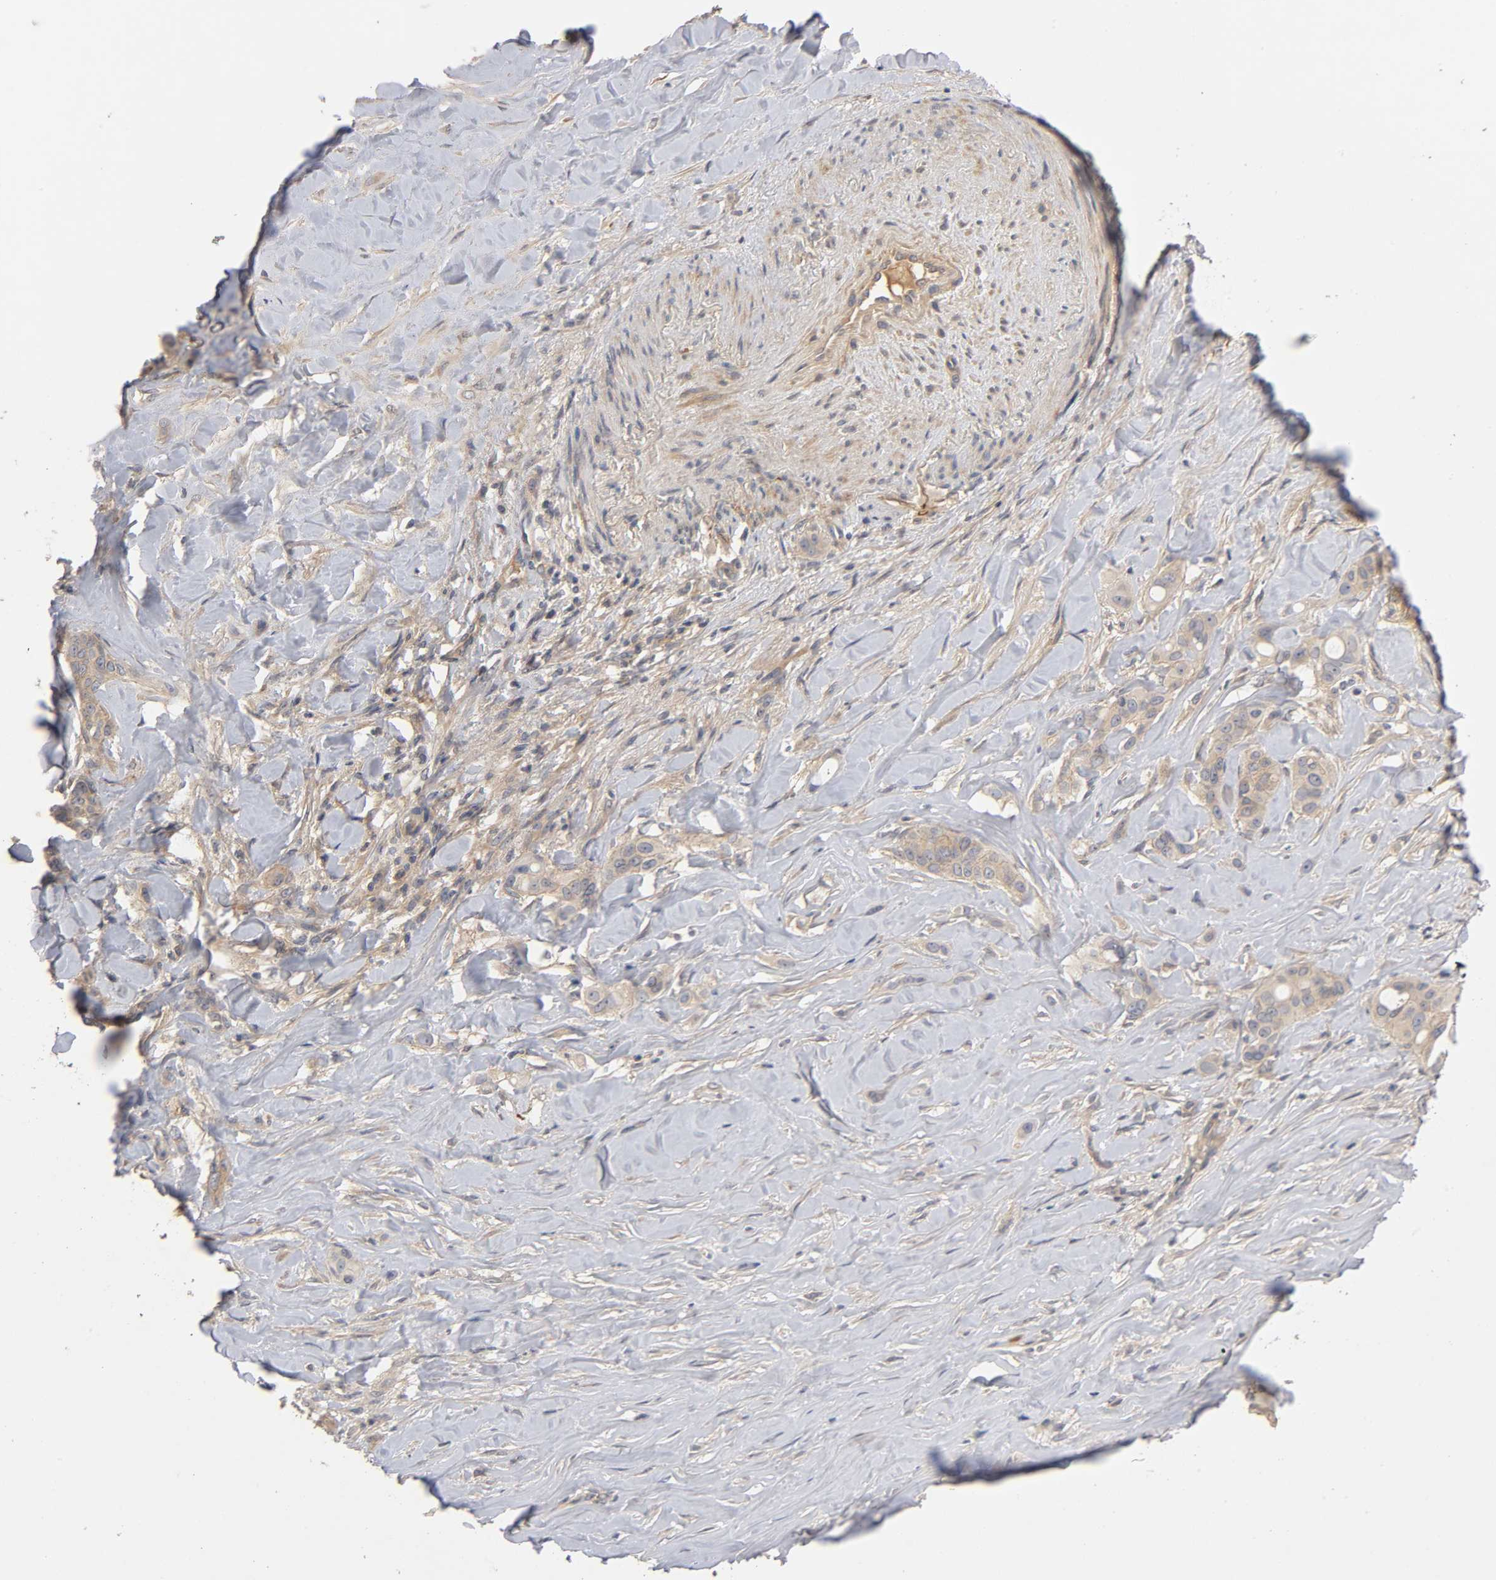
{"staining": {"intensity": "moderate", "quantity": ">75%", "location": "cytoplasmic/membranous"}, "tissue": "liver cancer", "cell_type": "Tumor cells", "image_type": "cancer", "snomed": [{"axis": "morphology", "description": "Cholangiocarcinoma"}, {"axis": "topography", "description": "Liver"}], "caption": "Liver cancer (cholangiocarcinoma) tissue exhibits moderate cytoplasmic/membranous staining in about >75% of tumor cells, visualized by immunohistochemistry.", "gene": "CPB2", "patient": {"sex": "female", "age": 67}}